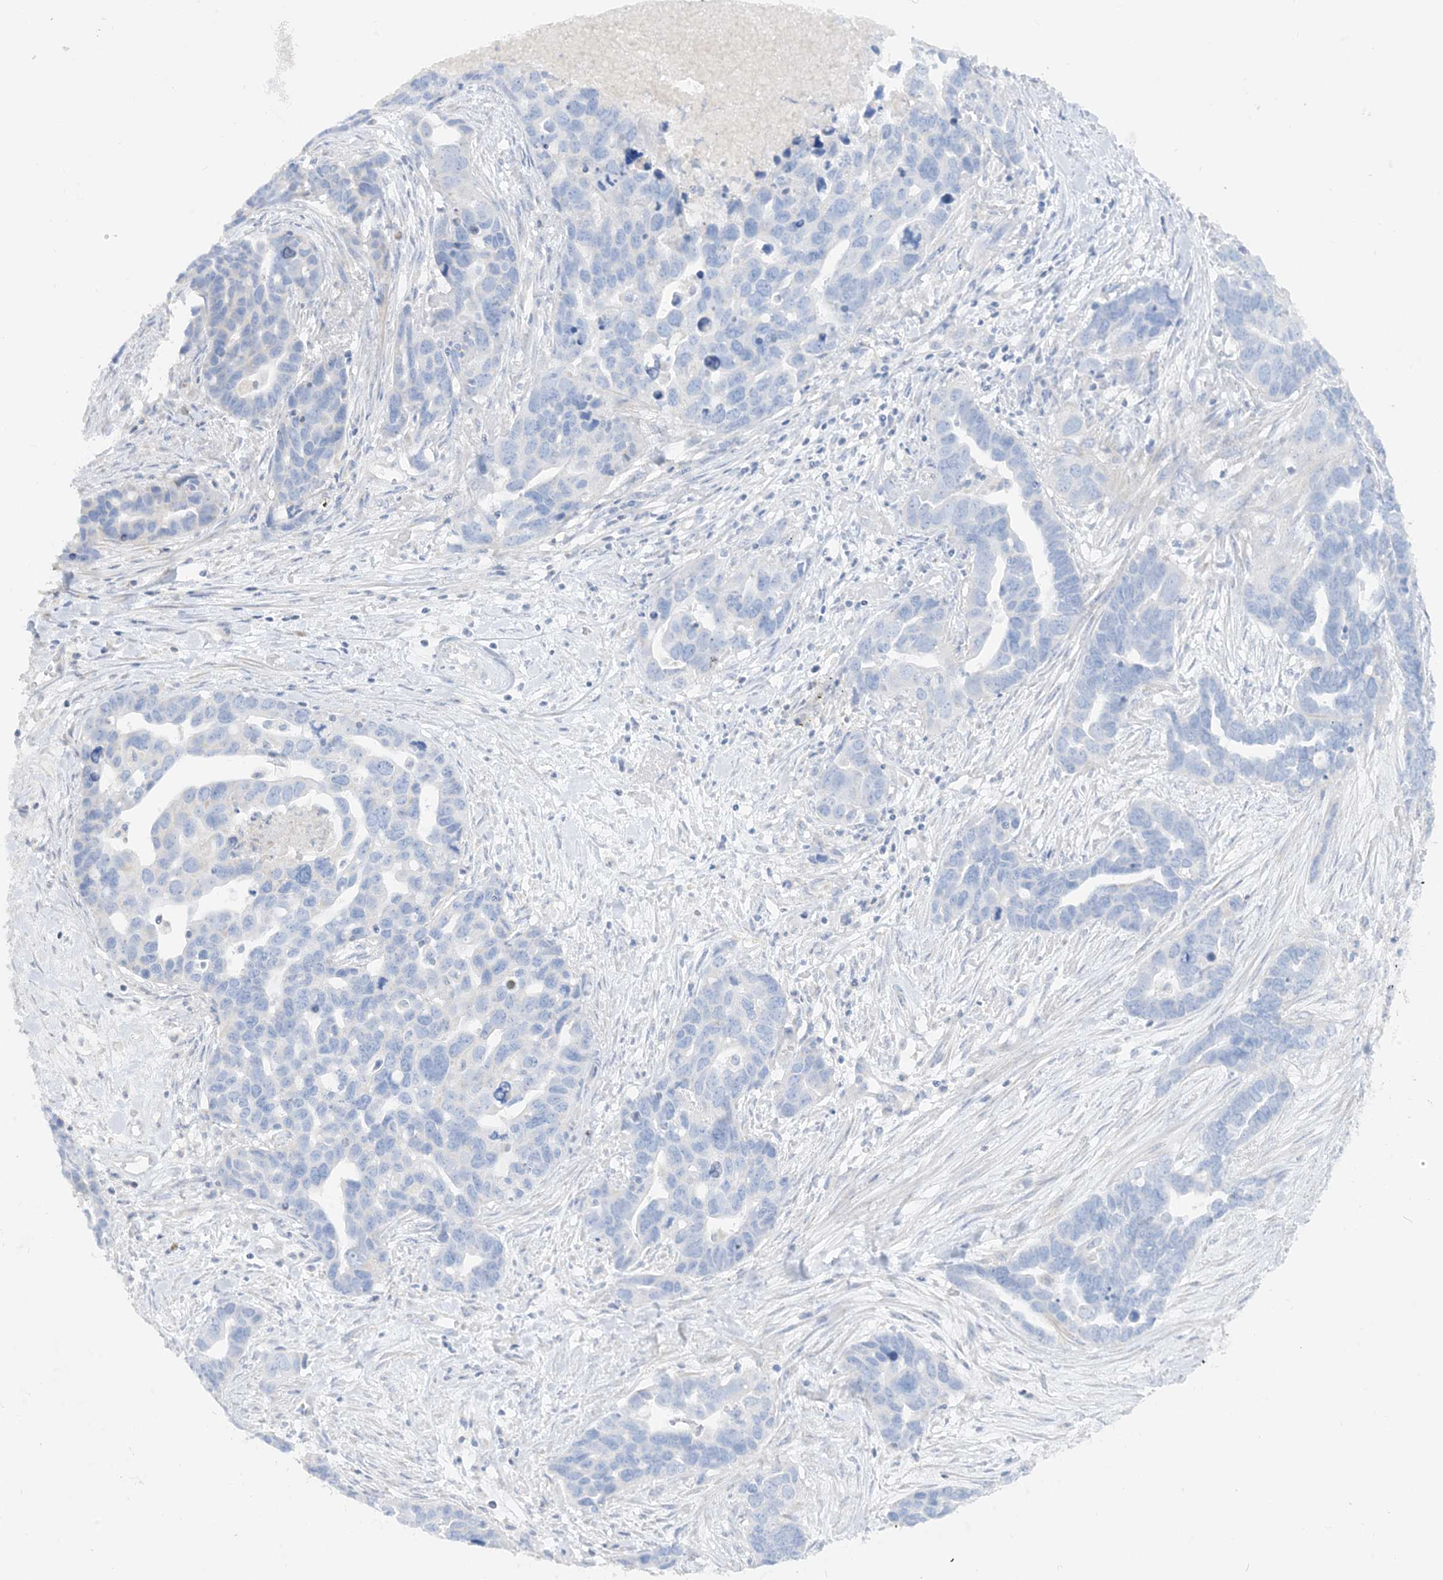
{"staining": {"intensity": "negative", "quantity": "none", "location": "none"}, "tissue": "ovarian cancer", "cell_type": "Tumor cells", "image_type": "cancer", "snomed": [{"axis": "morphology", "description": "Cystadenocarcinoma, serous, NOS"}, {"axis": "topography", "description": "Ovary"}], "caption": "The immunohistochemistry (IHC) photomicrograph has no significant staining in tumor cells of serous cystadenocarcinoma (ovarian) tissue.", "gene": "SLC26A3", "patient": {"sex": "female", "age": 54}}